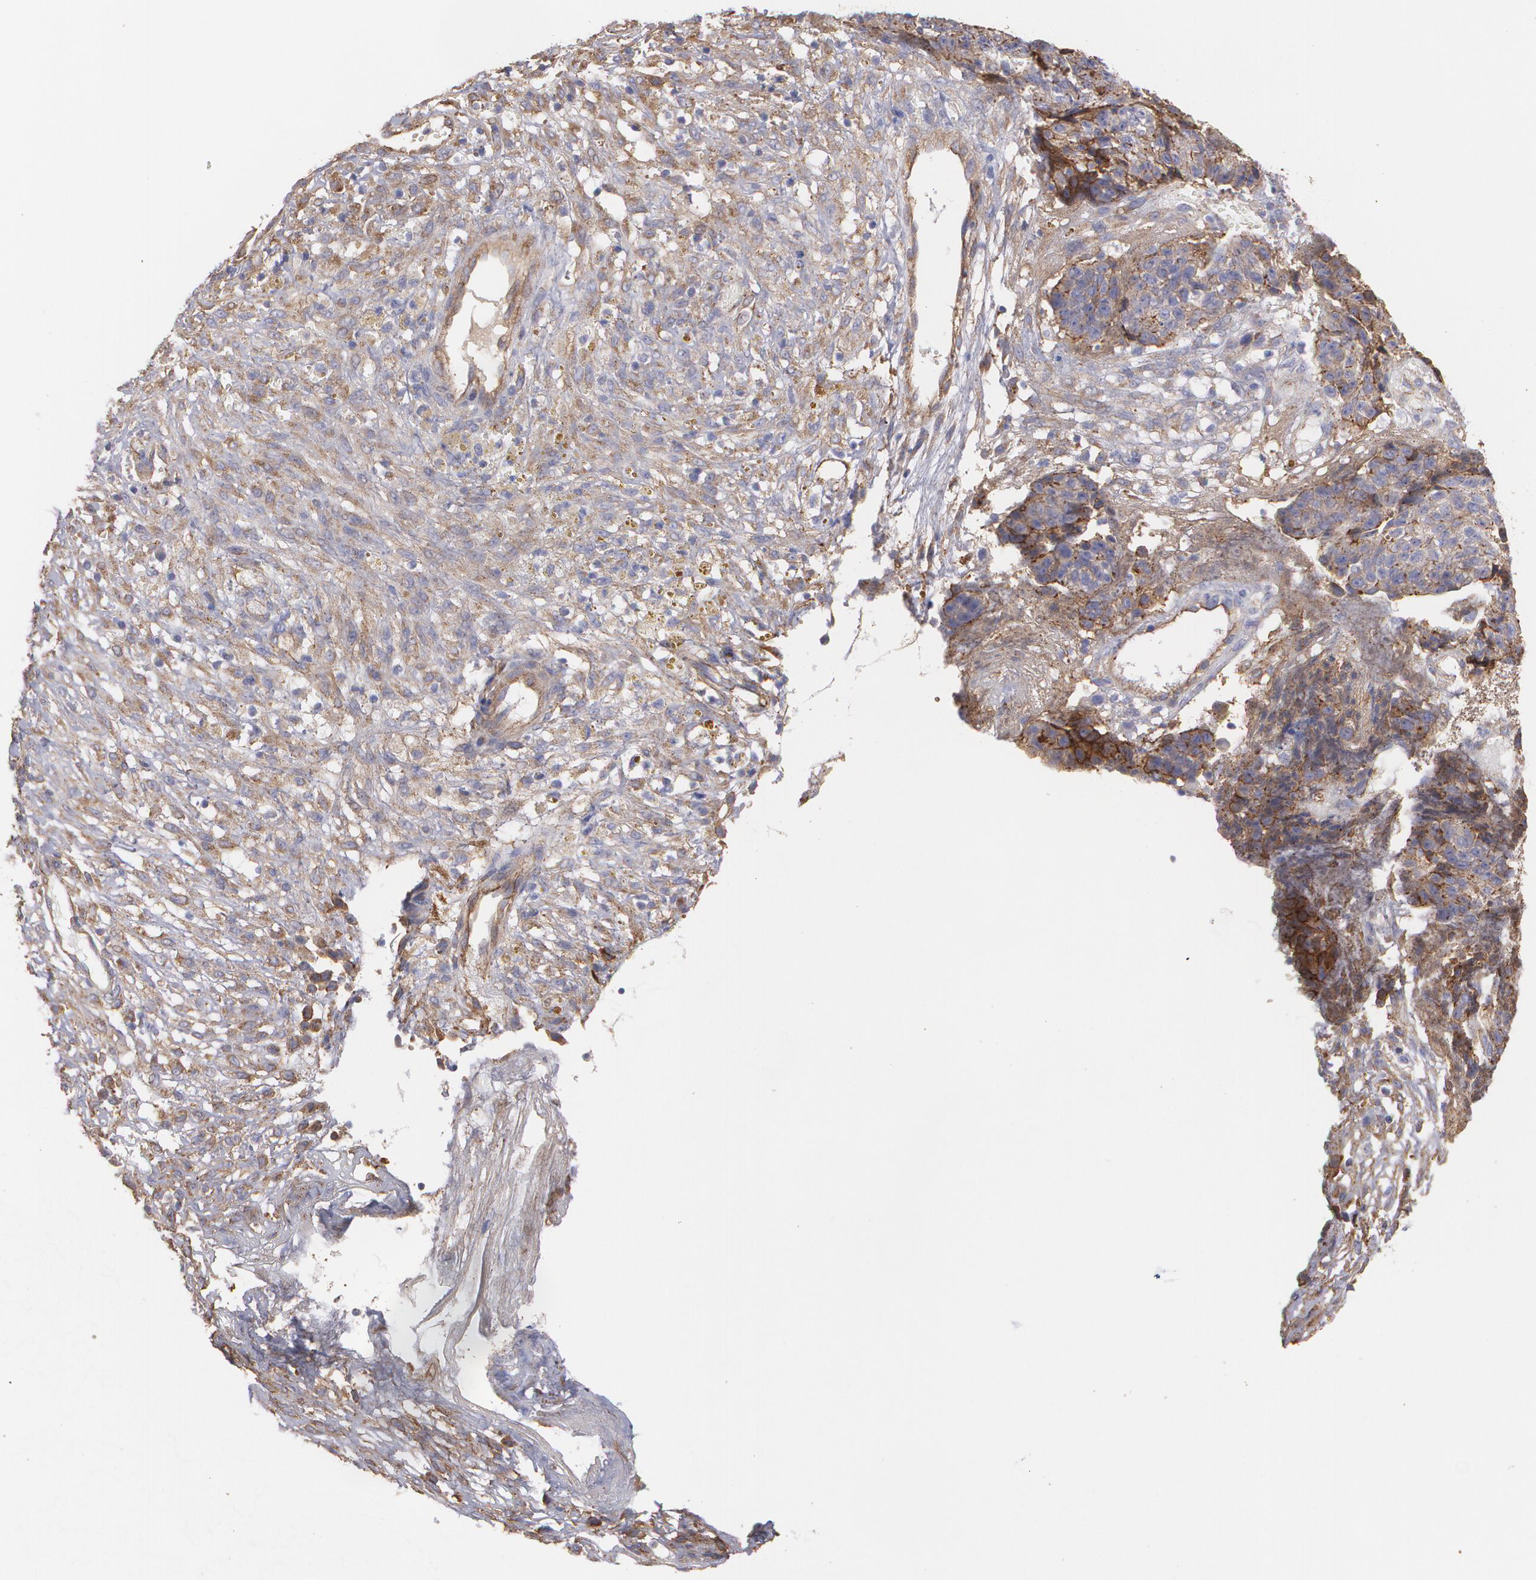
{"staining": {"intensity": "moderate", "quantity": ">75%", "location": "cytoplasmic/membranous"}, "tissue": "ovarian cancer", "cell_type": "Tumor cells", "image_type": "cancer", "snomed": [{"axis": "morphology", "description": "Carcinoma, endometroid"}, {"axis": "topography", "description": "Ovary"}], "caption": "A medium amount of moderate cytoplasmic/membranous positivity is identified in about >75% of tumor cells in endometroid carcinoma (ovarian) tissue.", "gene": "TJP1", "patient": {"sex": "female", "age": 42}}